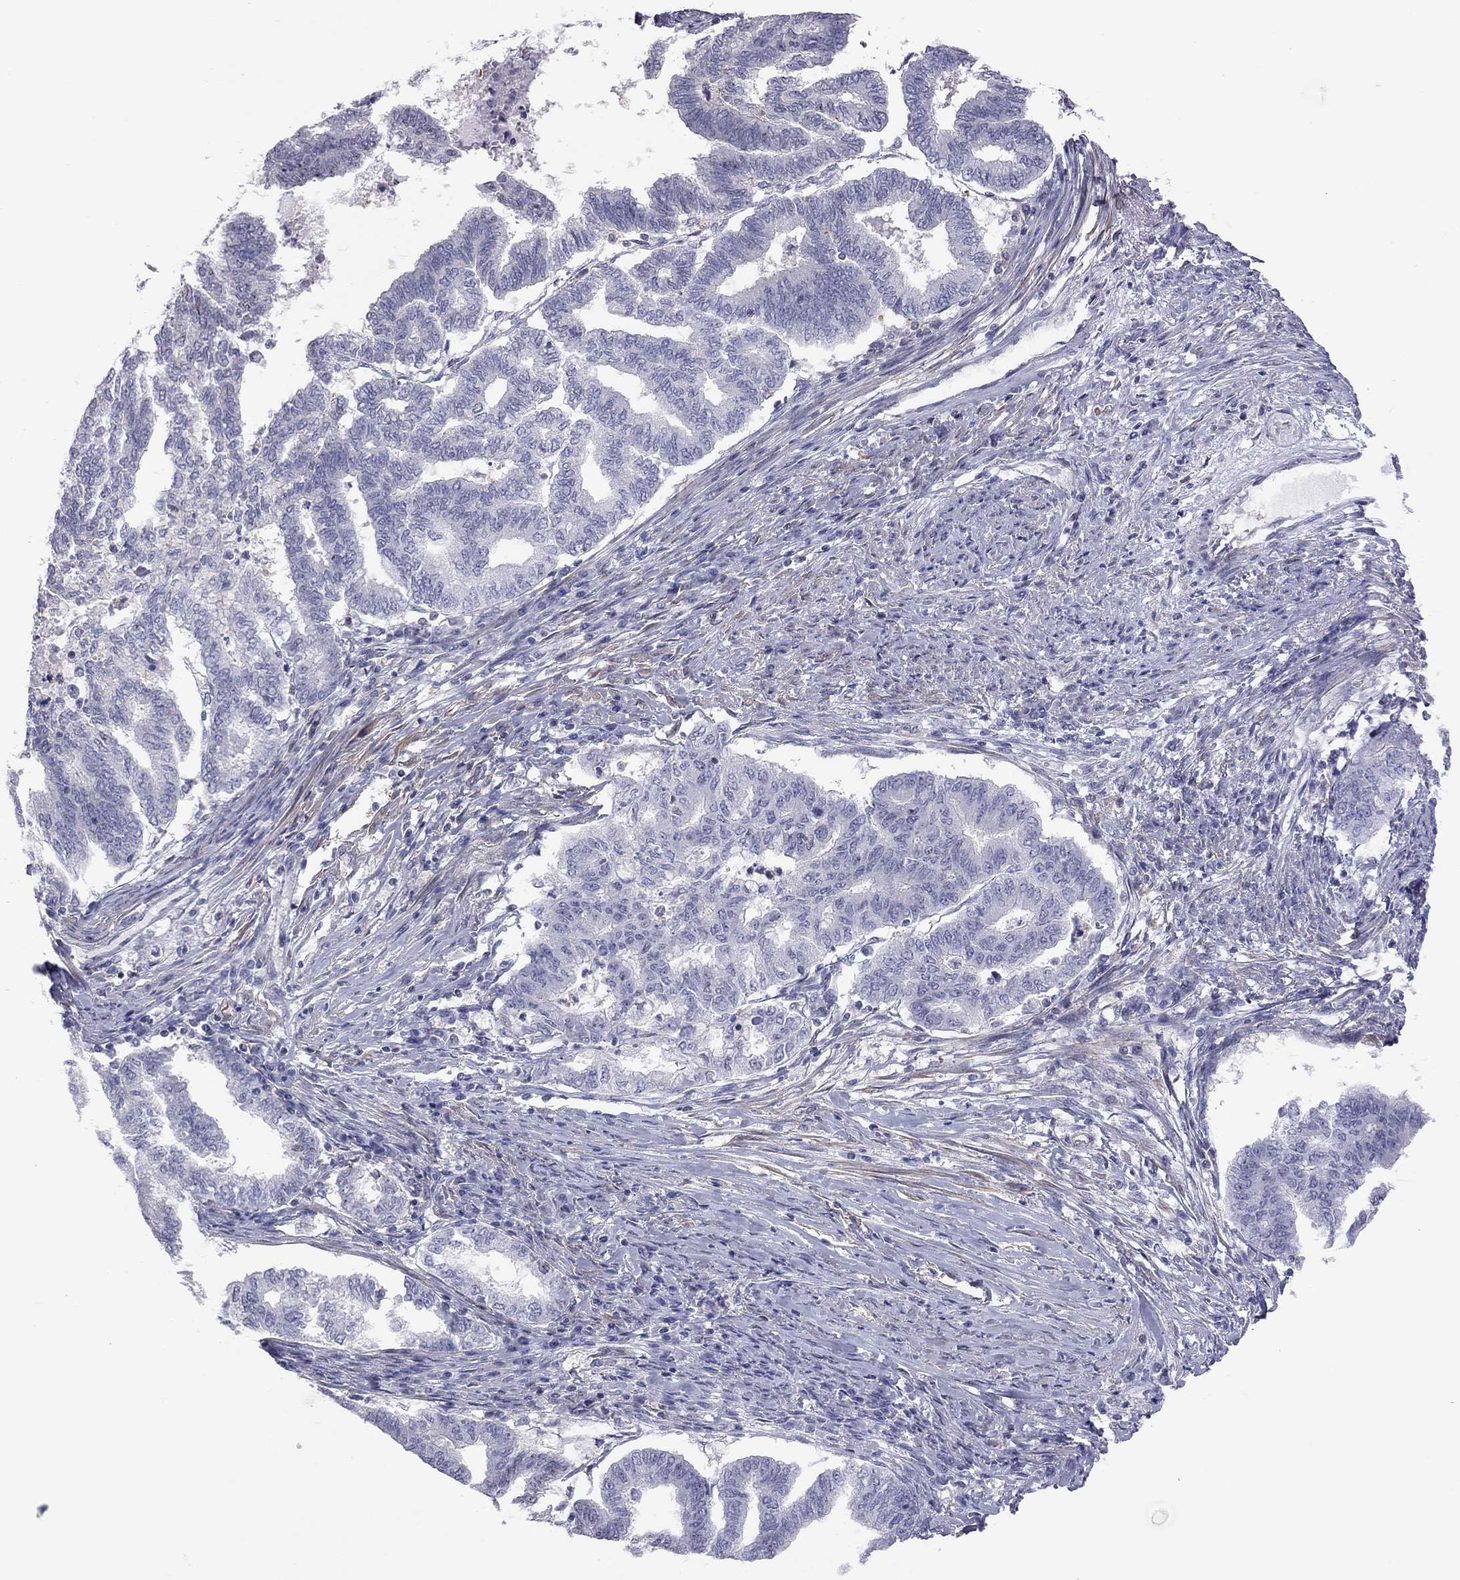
{"staining": {"intensity": "negative", "quantity": "none", "location": "none"}, "tissue": "endometrial cancer", "cell_type": "Tumor cells", "image_type": "cancer", "snomed": [{"axis": "morphology", "description": "Adenocarcinoma, NOS"}, {"axis": "topography", "description": "Endometrium"}], "caption": "Tumor cells are negative for brown protein staining in adenocarcinoma (endometrial).", "gene": "ADCYAP1", "patient": {"sex": "female", "age": 79}}